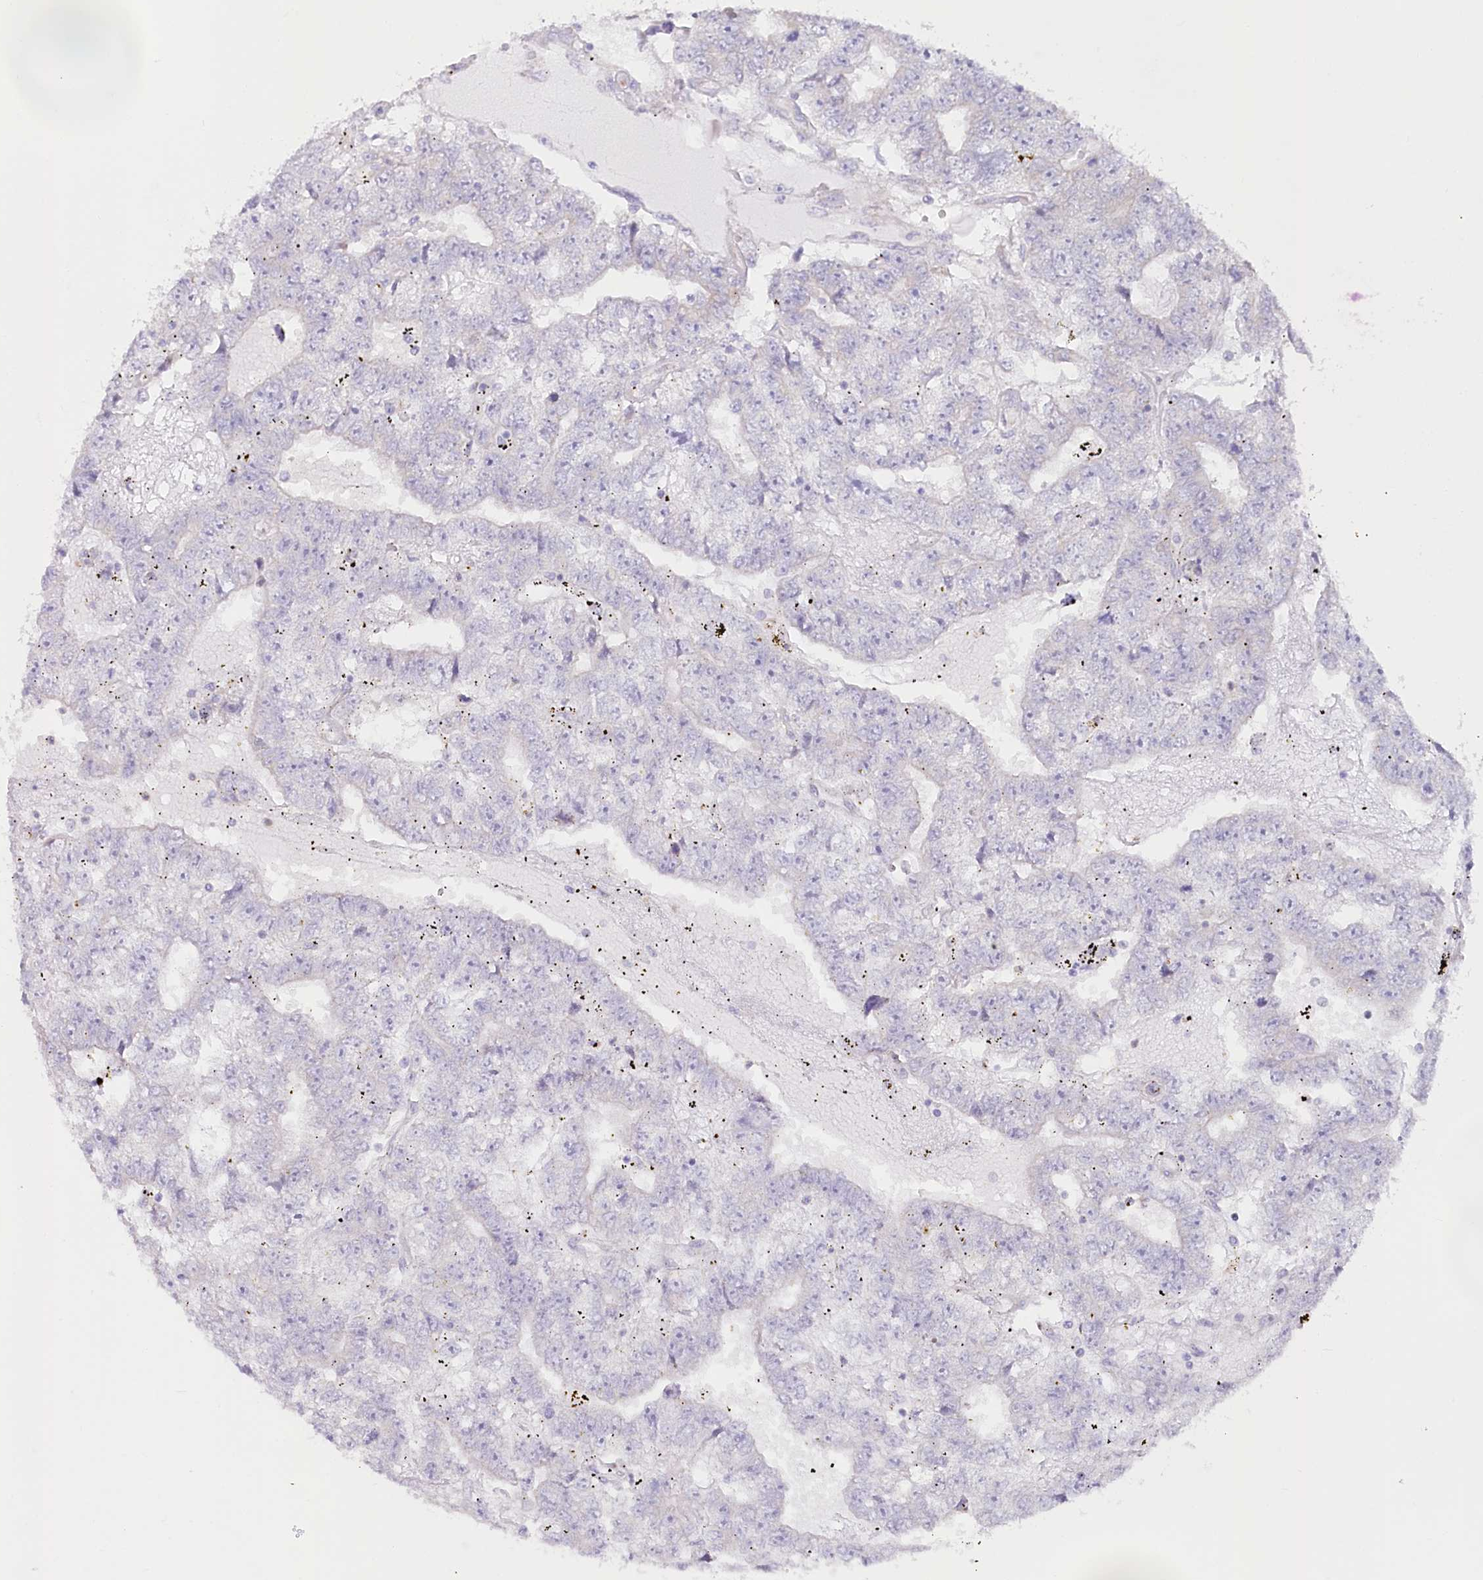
{"staining": {"intensity": "negative", "quantity": "none", "location": "none"}, "tissue": "testis cancer", "cell_type": "Tumor cells", "image_type": "cancer", "snomed": [{"axis": "morphology", "description": "Carcinoma, Embryonal, NOS"}, {"axis": "topography", "description": "Testis"}], "caption": "High magnification brightfield microscopy of embryonal carcinoma (testis) stained with DAB (brown) and counterstained with hematoxylin (blue): tumor cells show no significant positivity. (DAB (3,3'-diaminobenzidine) immunohistochemistry (IHC) with hematoxylin counter stain).", "gene": "HARS2", "patient": {"sex": "male", "age": 25}}